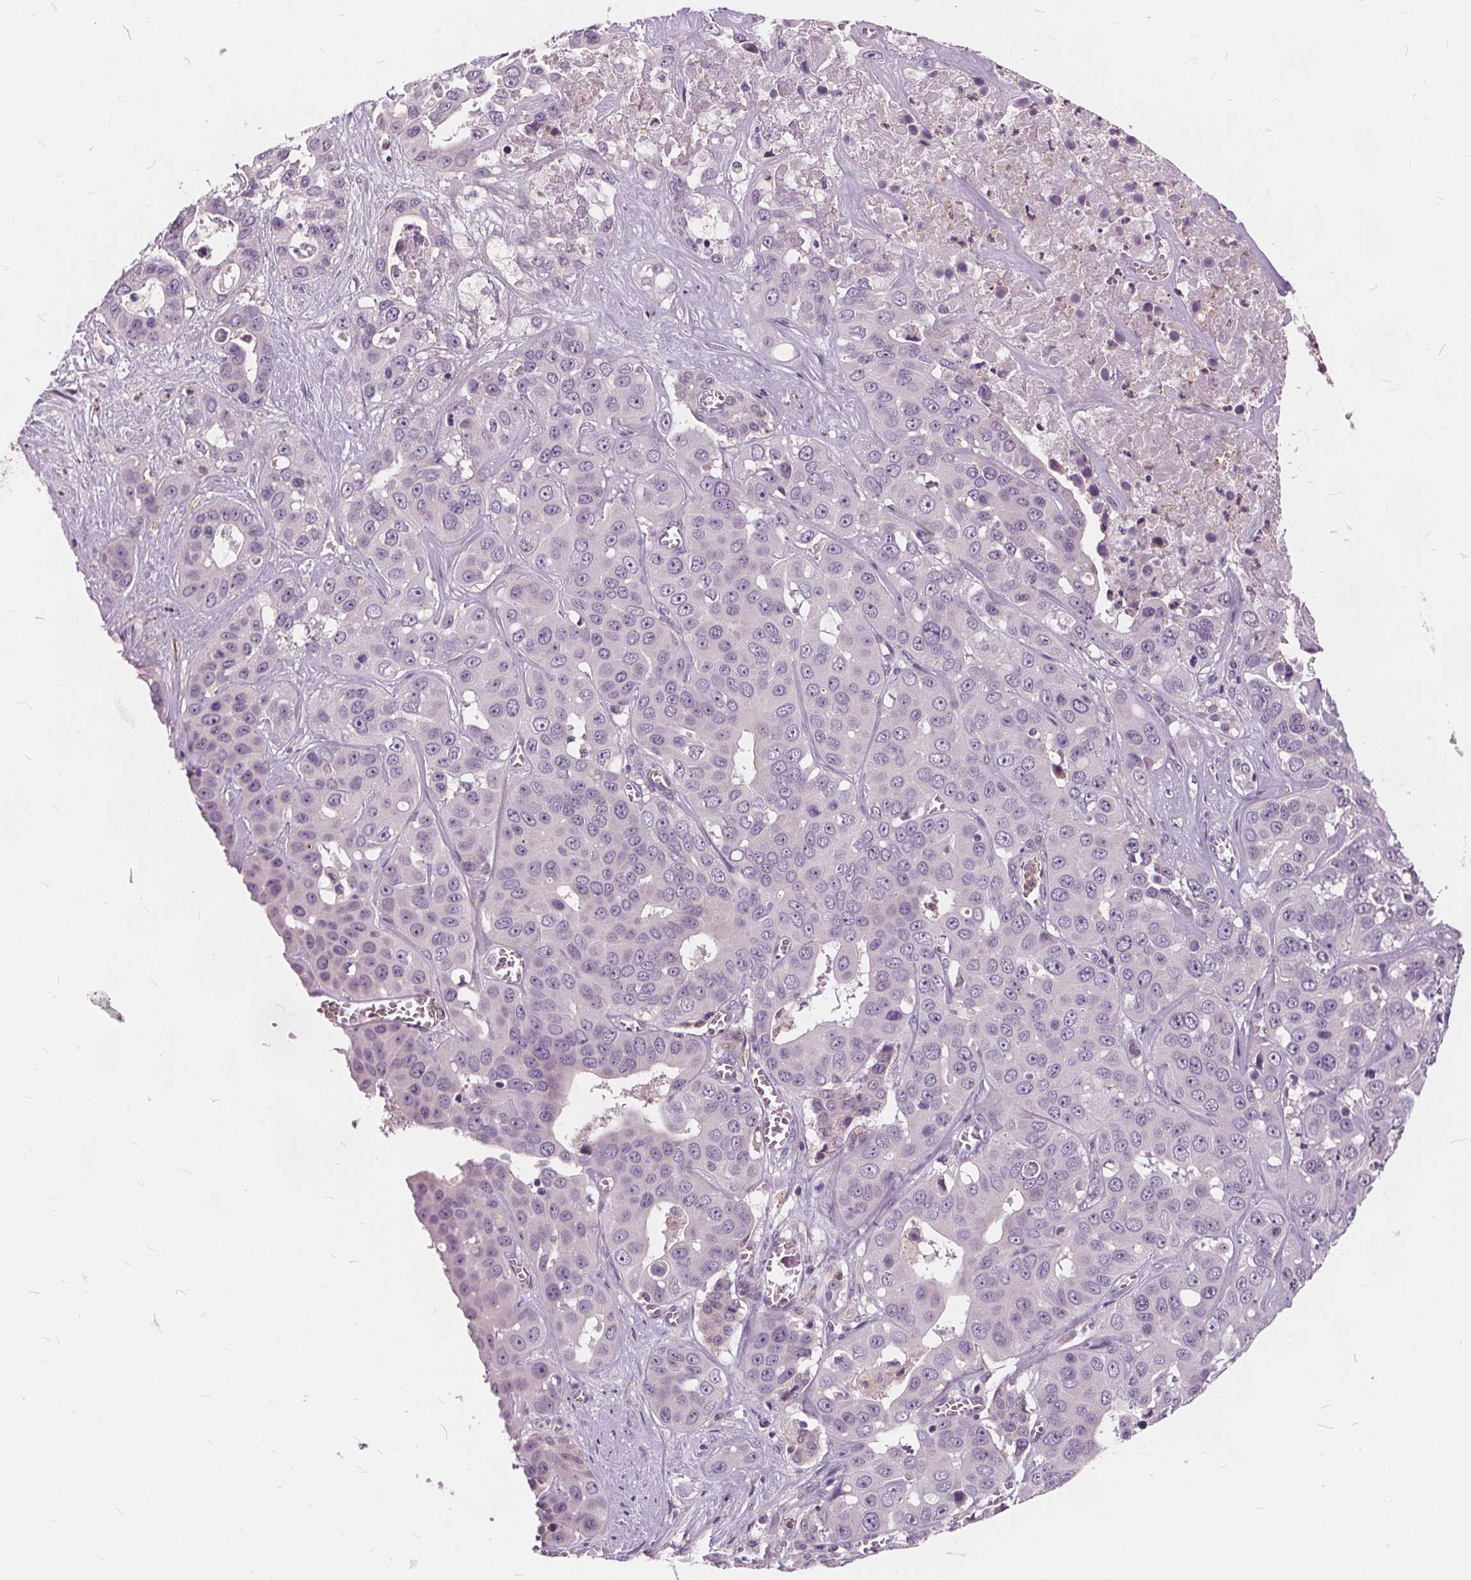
{"staining": {"intensity": "negative", "quantity": "none", "location": "none"}, "tissue": "liver cancer", "cell_type": "Tumor cells", "image_type": "cancer", "snomed": [{"axis": "morphology", "description": "Cholangiocarcinoma"}, {"axis": "topography", "description": "Liver"}], "caption": "Tumor cells are negative for brown protein staining in liver cancer (cholangiocarcinoma).", "gene": "HAAO", "patient": {"sex": "female", "age": 52}}